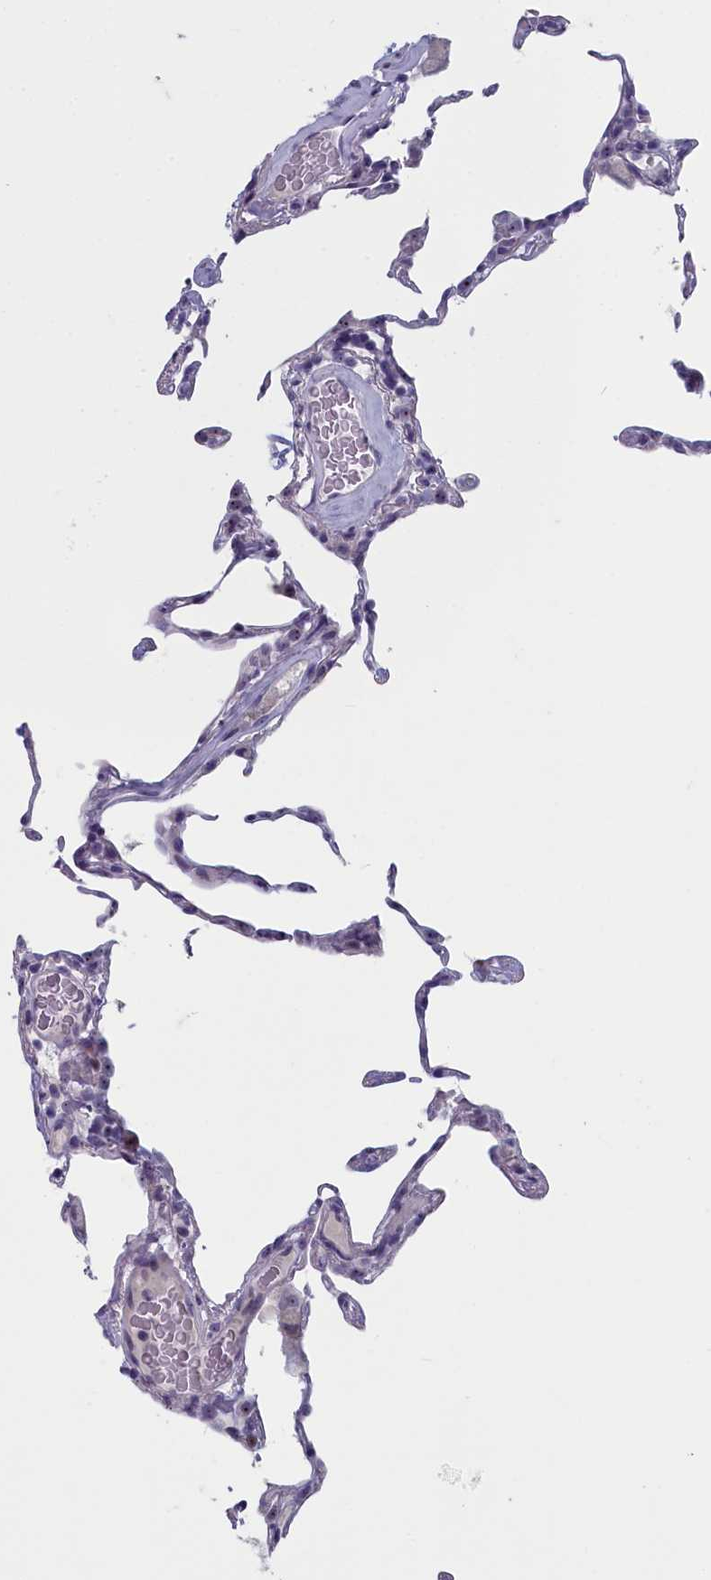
{"staining": {"intensity": "negative", "quantity": "none", "location": "none"}, "tissue": "lung", "cell_type": "Alveolar cells", "image_type": "normal", "snomed": [{"axis": "morphology", "description": "Normal tissue, NOS"}, {"axis": "topography", "description": "Lung"}], "caption": "This image is of unremarkable lung stained with IHC to label a protein in brown with the nuclei are counter-stained blue. There is no positivity in alveolar cells.", "gene": "INSYN2A", "patient": {"sex": "female", "age": 57}}